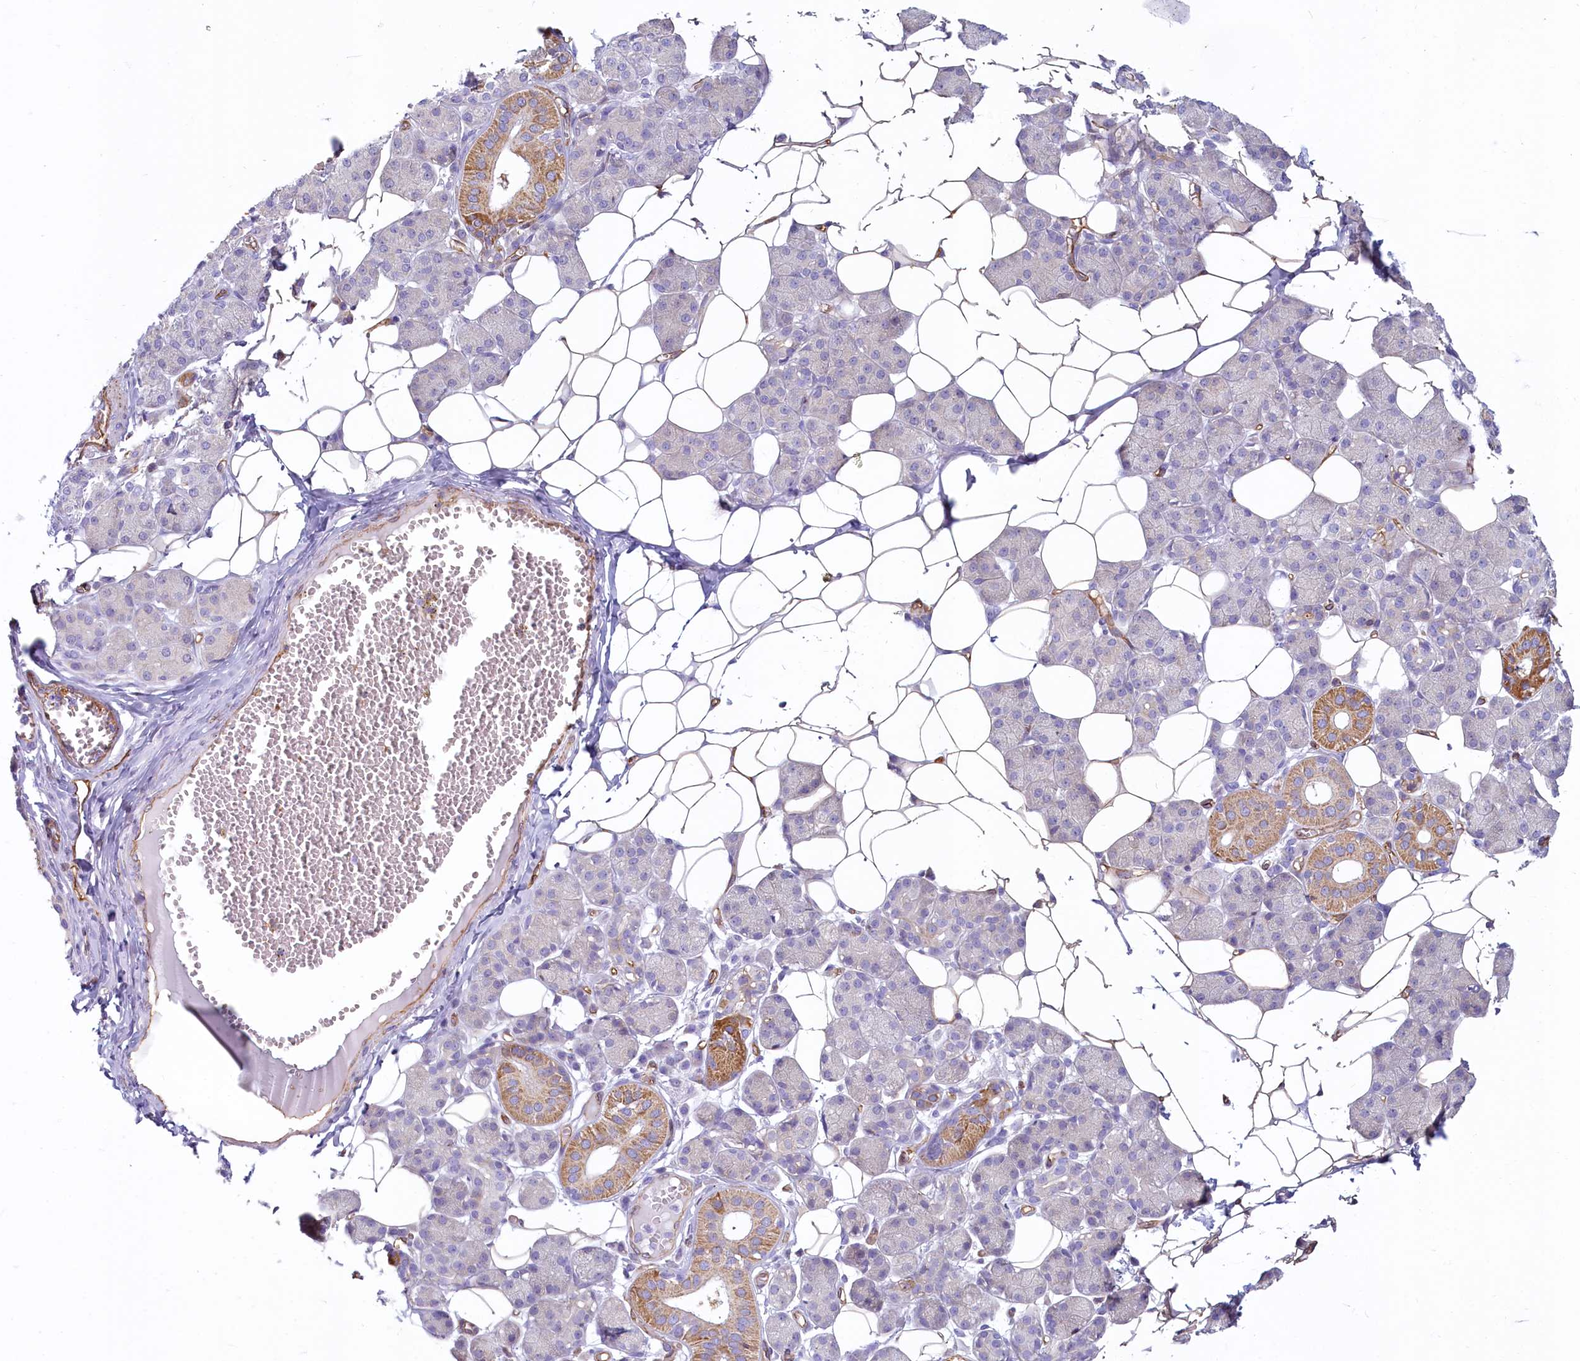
{"staining": {"intensity": "moderate", "quantity": "<25%", "location": "cytoplasmic/membranous"}, "tissue": "salivary gland", "cell_type": "Glandular cells", "image_type": "normal", "snomed": [{"axis": "morphology", "description": "Normal tissue, NOS"}, {"axis": "topography", "description": "Salivary gland"}], "caption": "Brown immunohistochemical staining in unremarkable salivary gland exhibits moderate cytoplasmic/membranous expression in about <25% of glandular cells.", "gene": "LMOD3", "patient": {"sex": "female", "age": 33}}